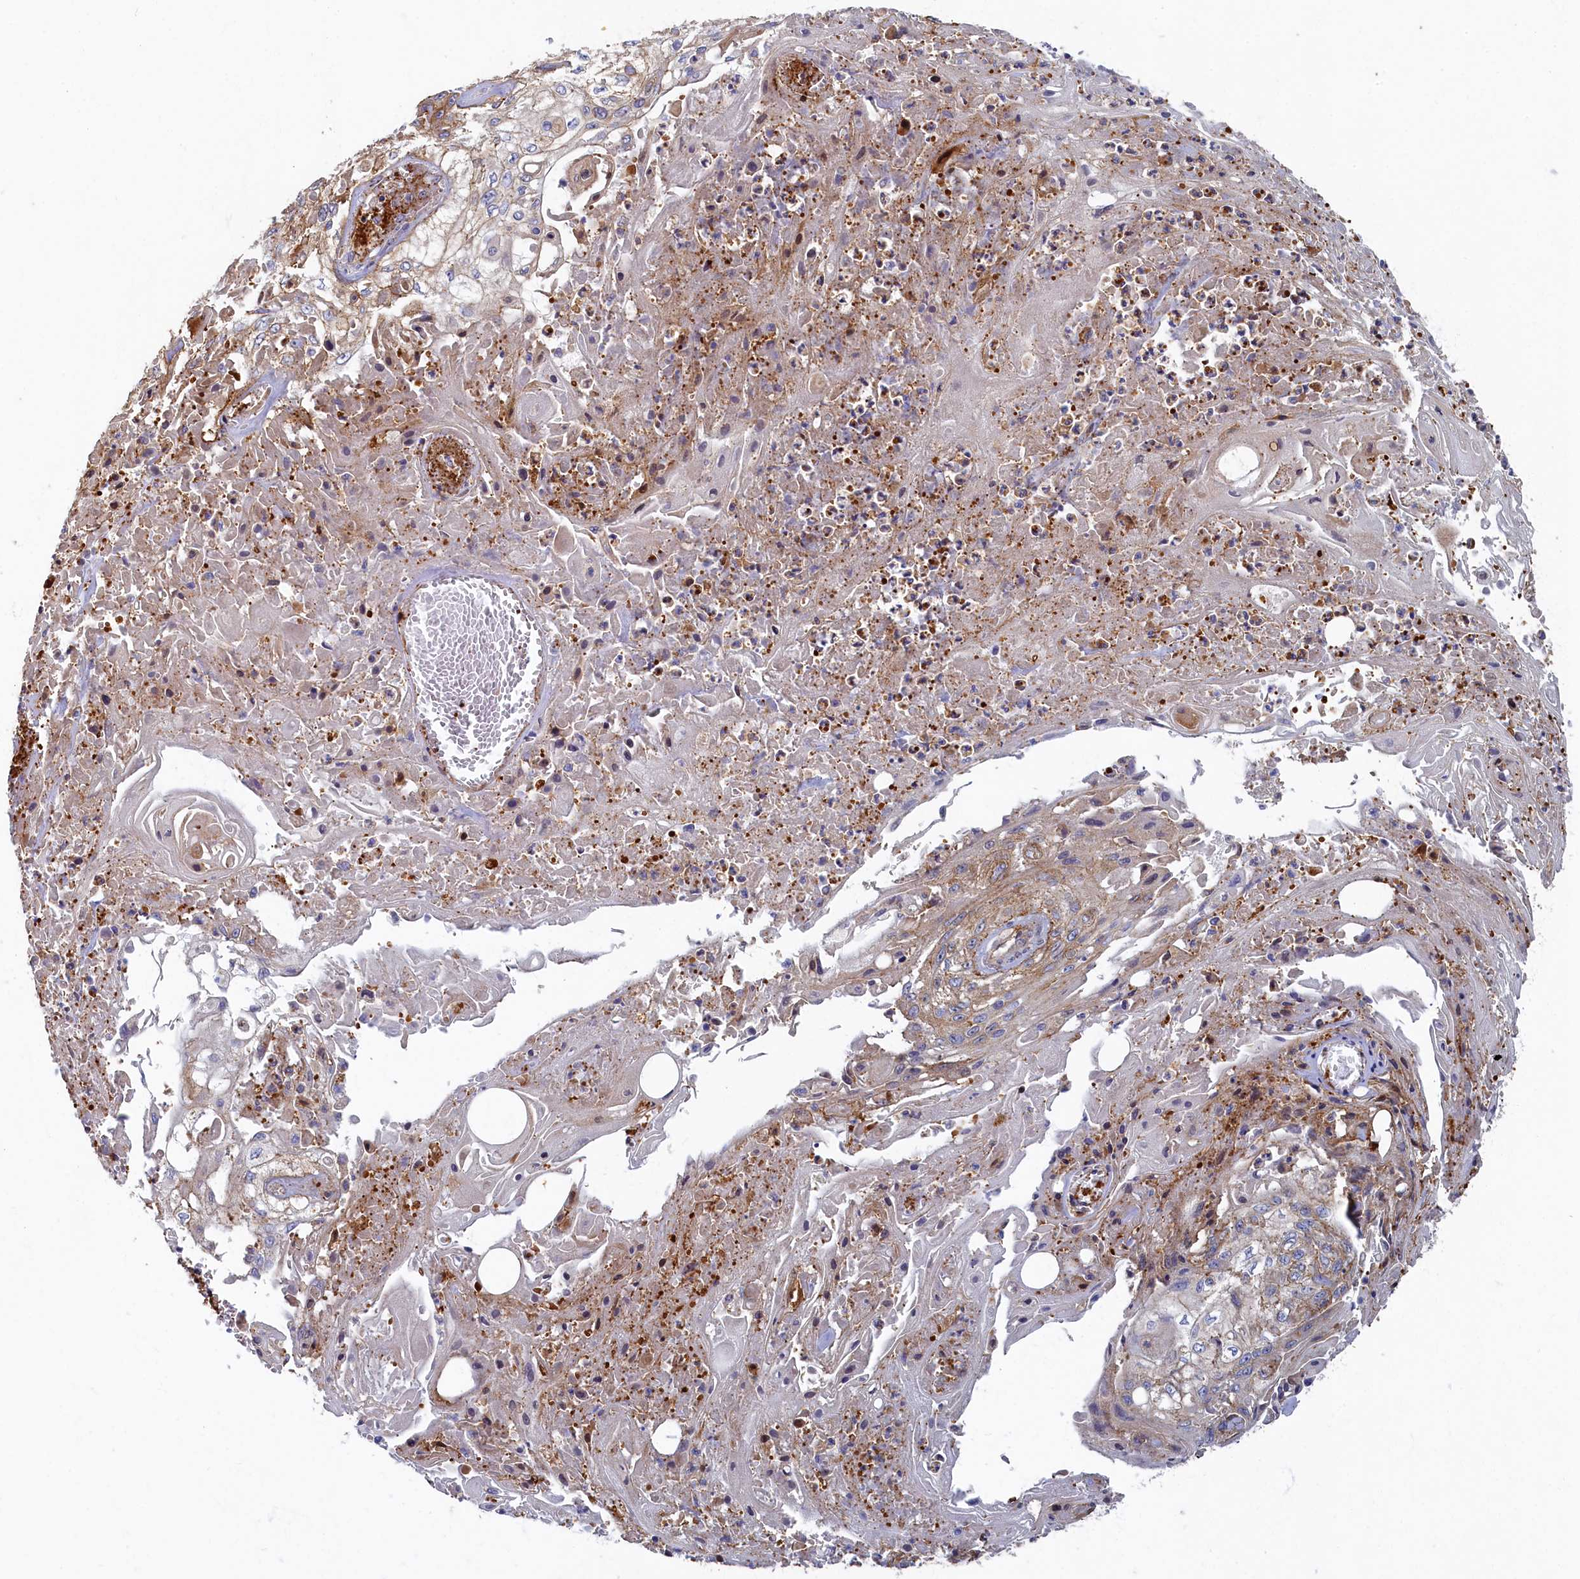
{"staining": {"intensity": "moderate", "quantity": "25%-75%", "location": "cytoplasmic/membranous"}, "tissue": "skin cancer", "cell_type": "Tumor cells", "image_type": "cancer", "snomed": [{"axis": "morphology", "description": "Squamous cell carcinoma, NOS"}, {"axis": "morphology", "description": "Squamous cell carcinoma, metastatic, NOS"}, {"axis": "topography", "description": "Skin"}, {"axis": "topography", "description": "Lymph node"}], "caption": "A brown stain labels moderate cytoplasmic/membranous expression of a protein in human skin cancer (squamous cell carcinoma) tumor cells.", "gene": "PSMG2", "patient": {"sex": "male", "age": 75}}